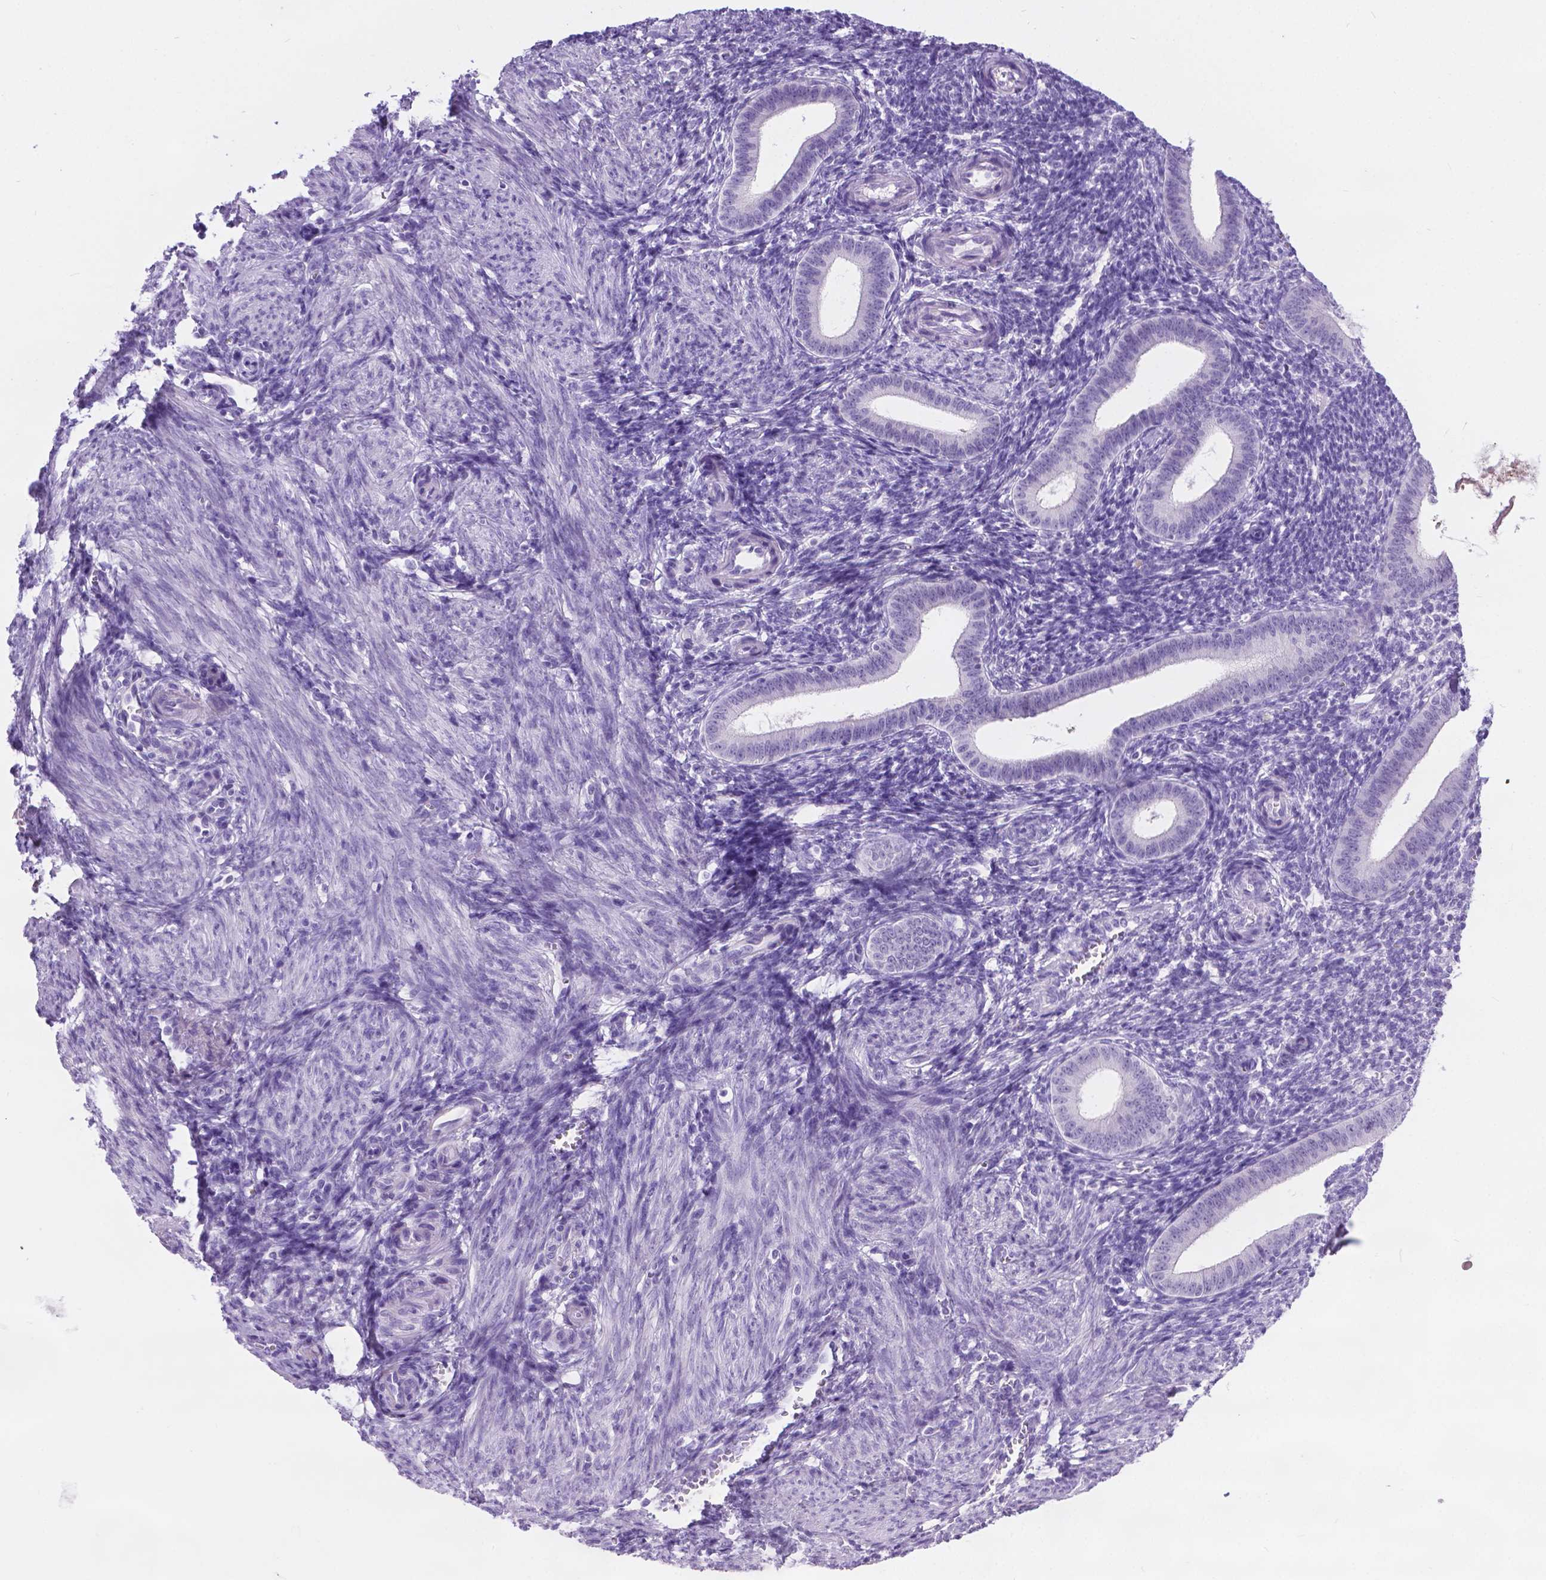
{"staining": {"intensity": "negative", "quantity": "none", "location": "none"}, "tissue": "endometrium", "cell_type": "Cells in endometrial stroma", "image_type": "normal", "snomed": [{"axis": "morphology", "description": "Normal tissue, NOS"}, {"axis": "topography", "description": "Endometrium"}], "caption": "Immunohistochemistry histopathology image of benign endometrium stained for a protein (brown), which displays no positivity in cells in endometrial stroma.", "gene": "ARMS2", "patient": {"sex": "female", "age": 25}}